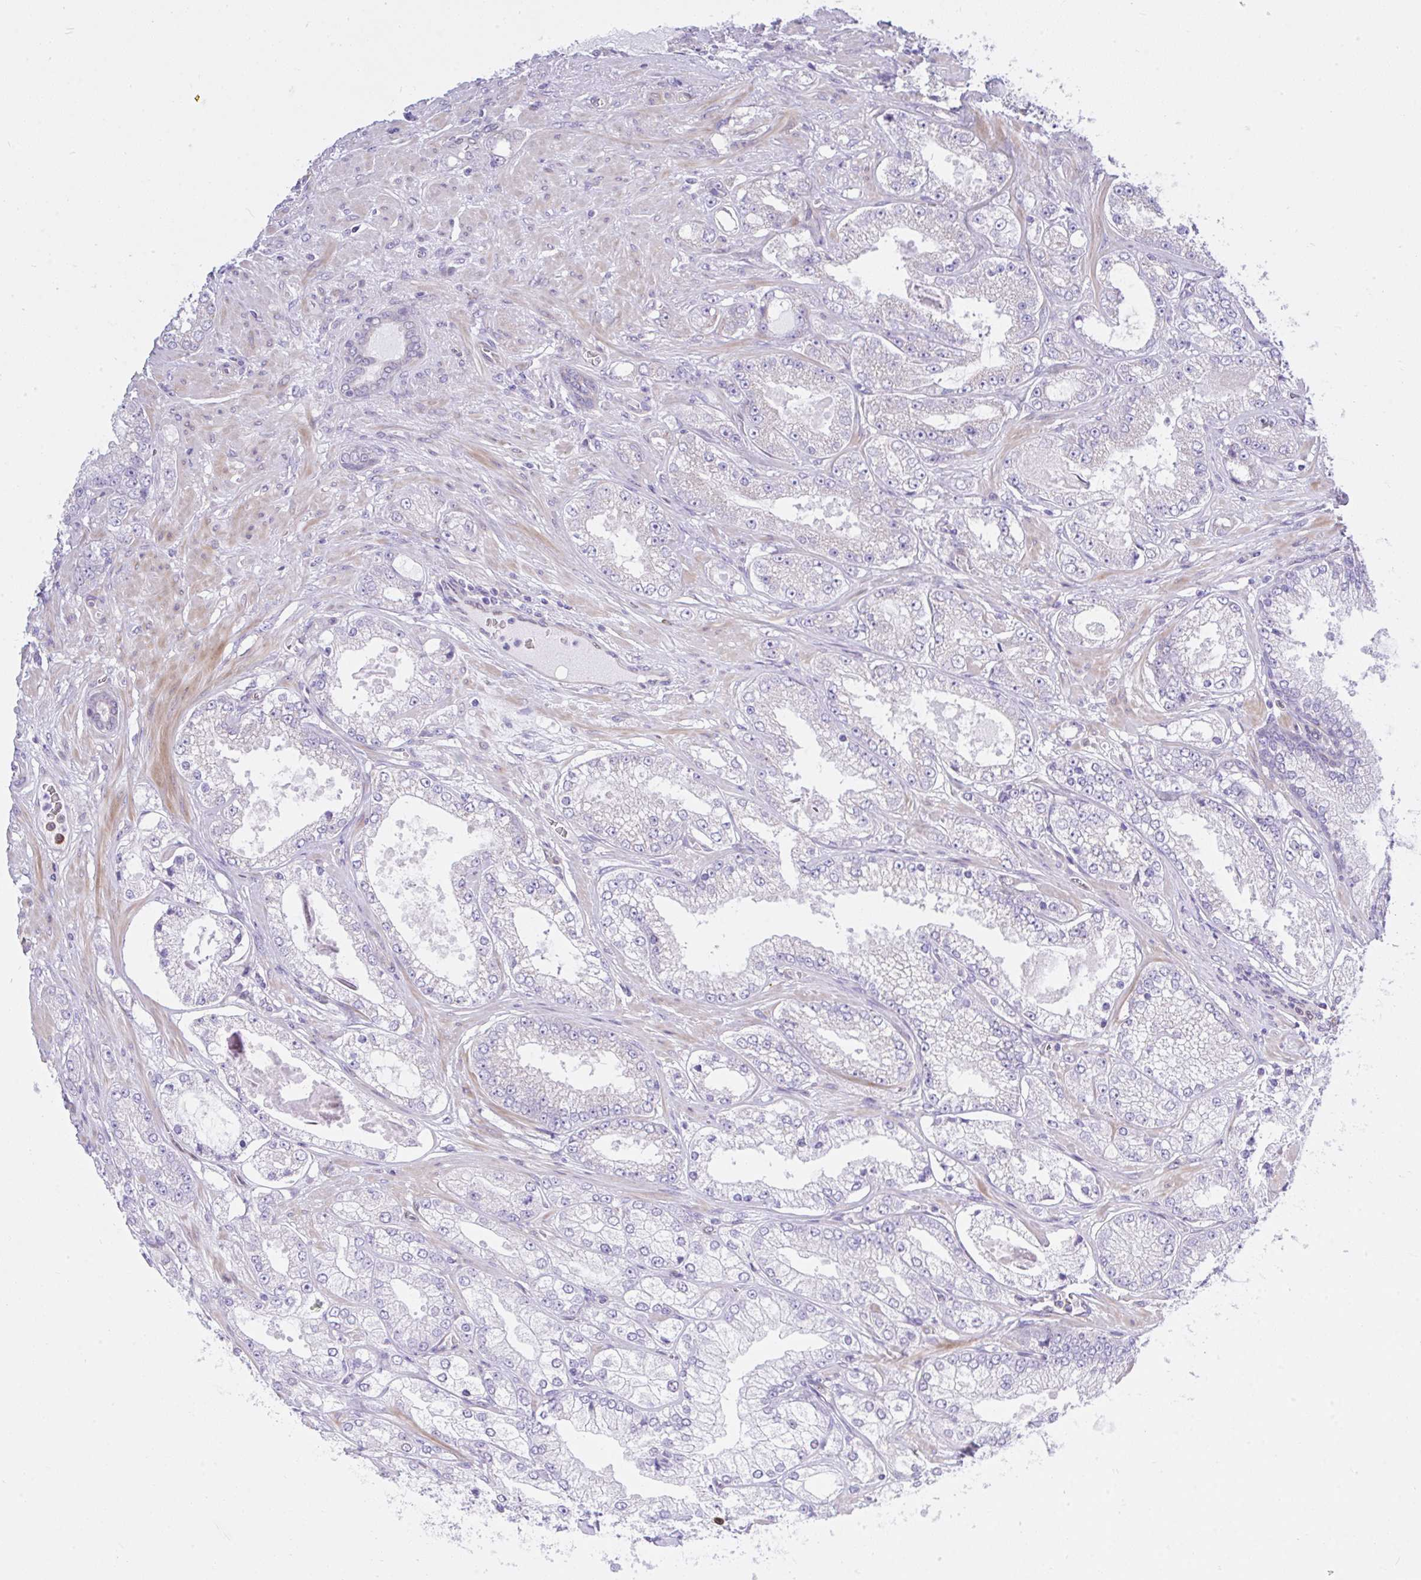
{"staining": {"intensity": "negative", "quantity": "none", "location": "none"}, "tissue": "prostate cancer", "cell_type": "Tumor cells", "image_type": "cancer", "snomed": [{"axis": "morphology", "description": "Normal tissue, NOS"}, {"axis": "morphology", "description": "Adenocarcinoma, High grade"}, {"axis": "topography", "description": "Prostate"}, {"axis": "topography", "description": "Peripheral nerve tissue"}], "caption": "The immunohistochemistry micrograph has no significant staining in tumor cells of high-grade adenocarcinoma (prostate) tissue.", "gene": "EEF1A2", "patient": {"sex": "male", "age": 68}}